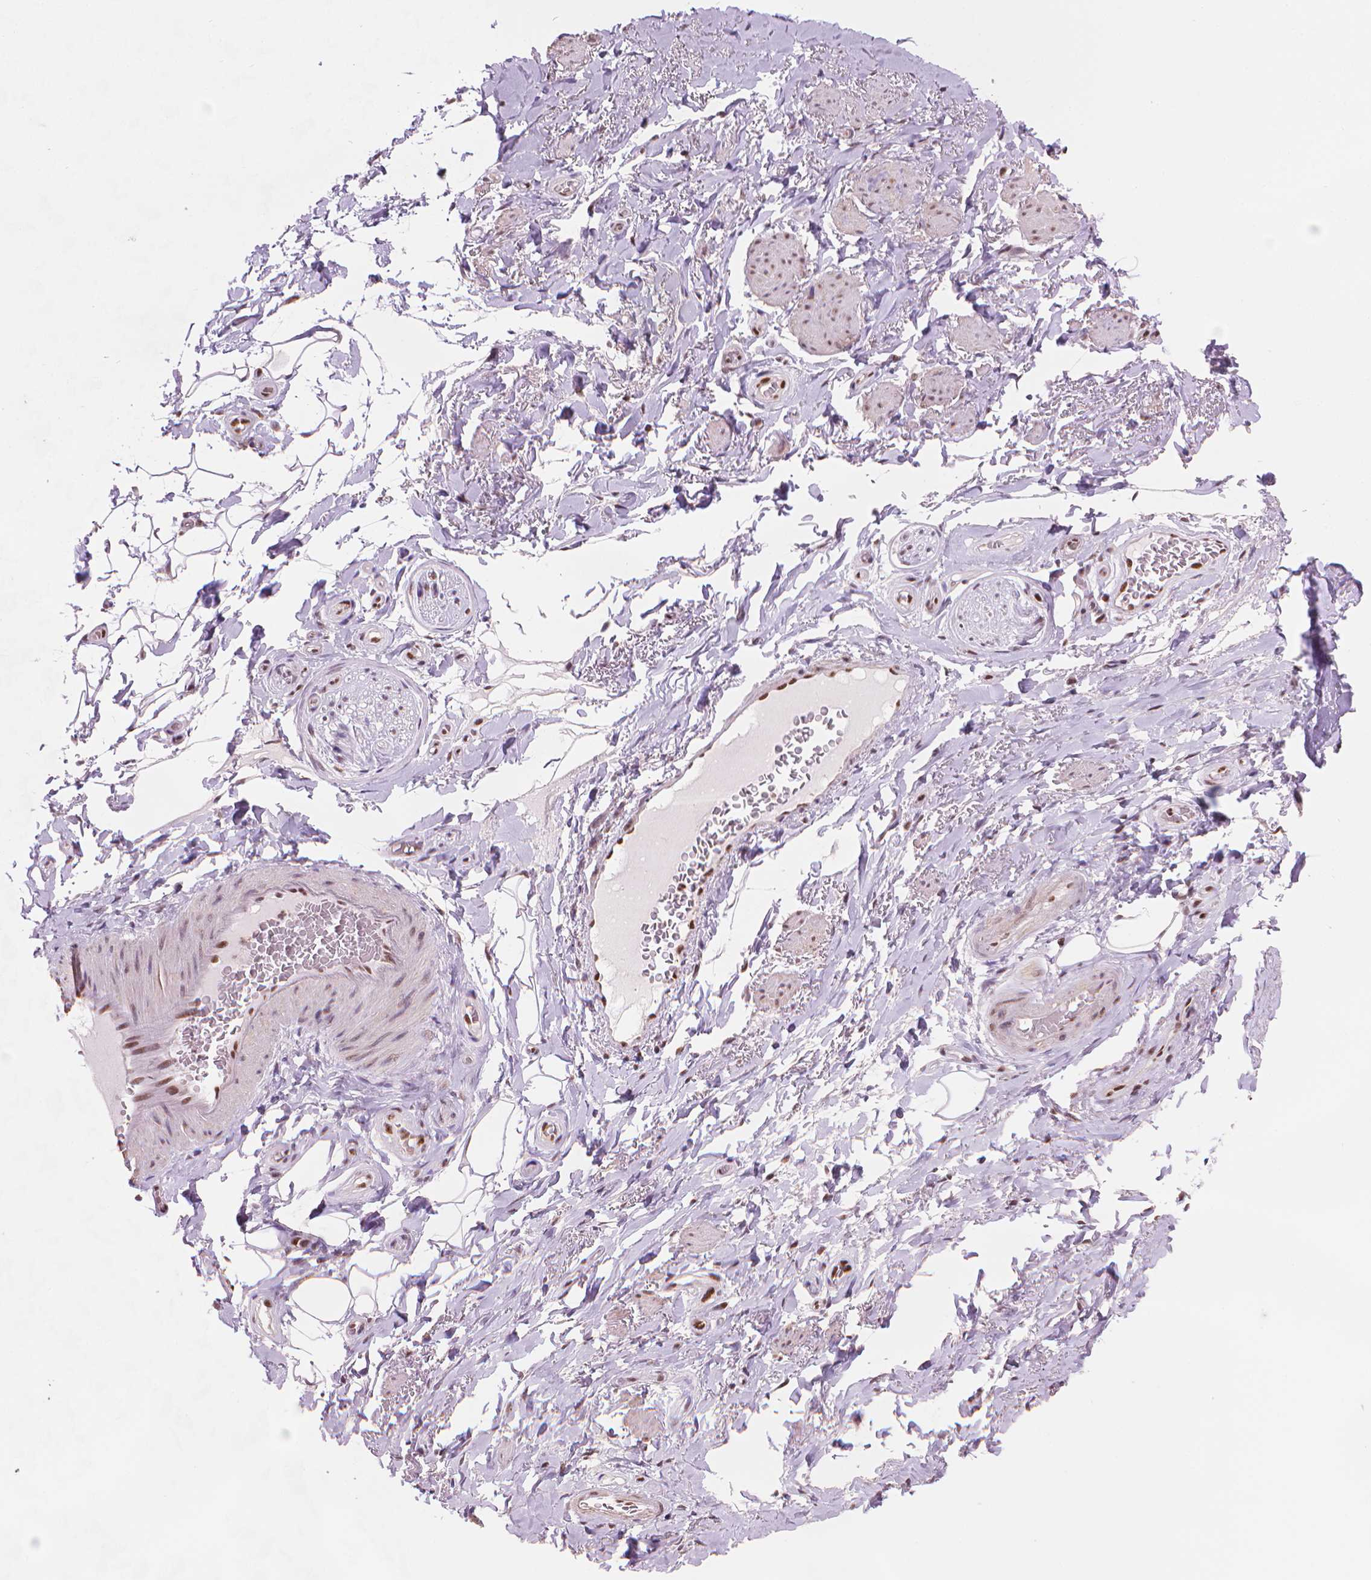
{"staining": {"intensity": "negative", "quantity": "none", "location": "none"}, "tissue": "adipose tissue", "cell_type": "Adipocytes", "image_type": "normal", "snomed": [{"axis": "morphology", "description": "Normal tissue, NOS"}, {"axis": "topography", "description": "Anal"}, {"axis": "topography", "description": "Peripheral nerve tissue"}], "caption": "DAB (3,3'-diaminobenzidine) immunohistochemical staining of benign human adipose tissue reveals no significant positivity in adipocytes.", "gene": "UBN1", "patient": {"sex": "male", "age": 53}}